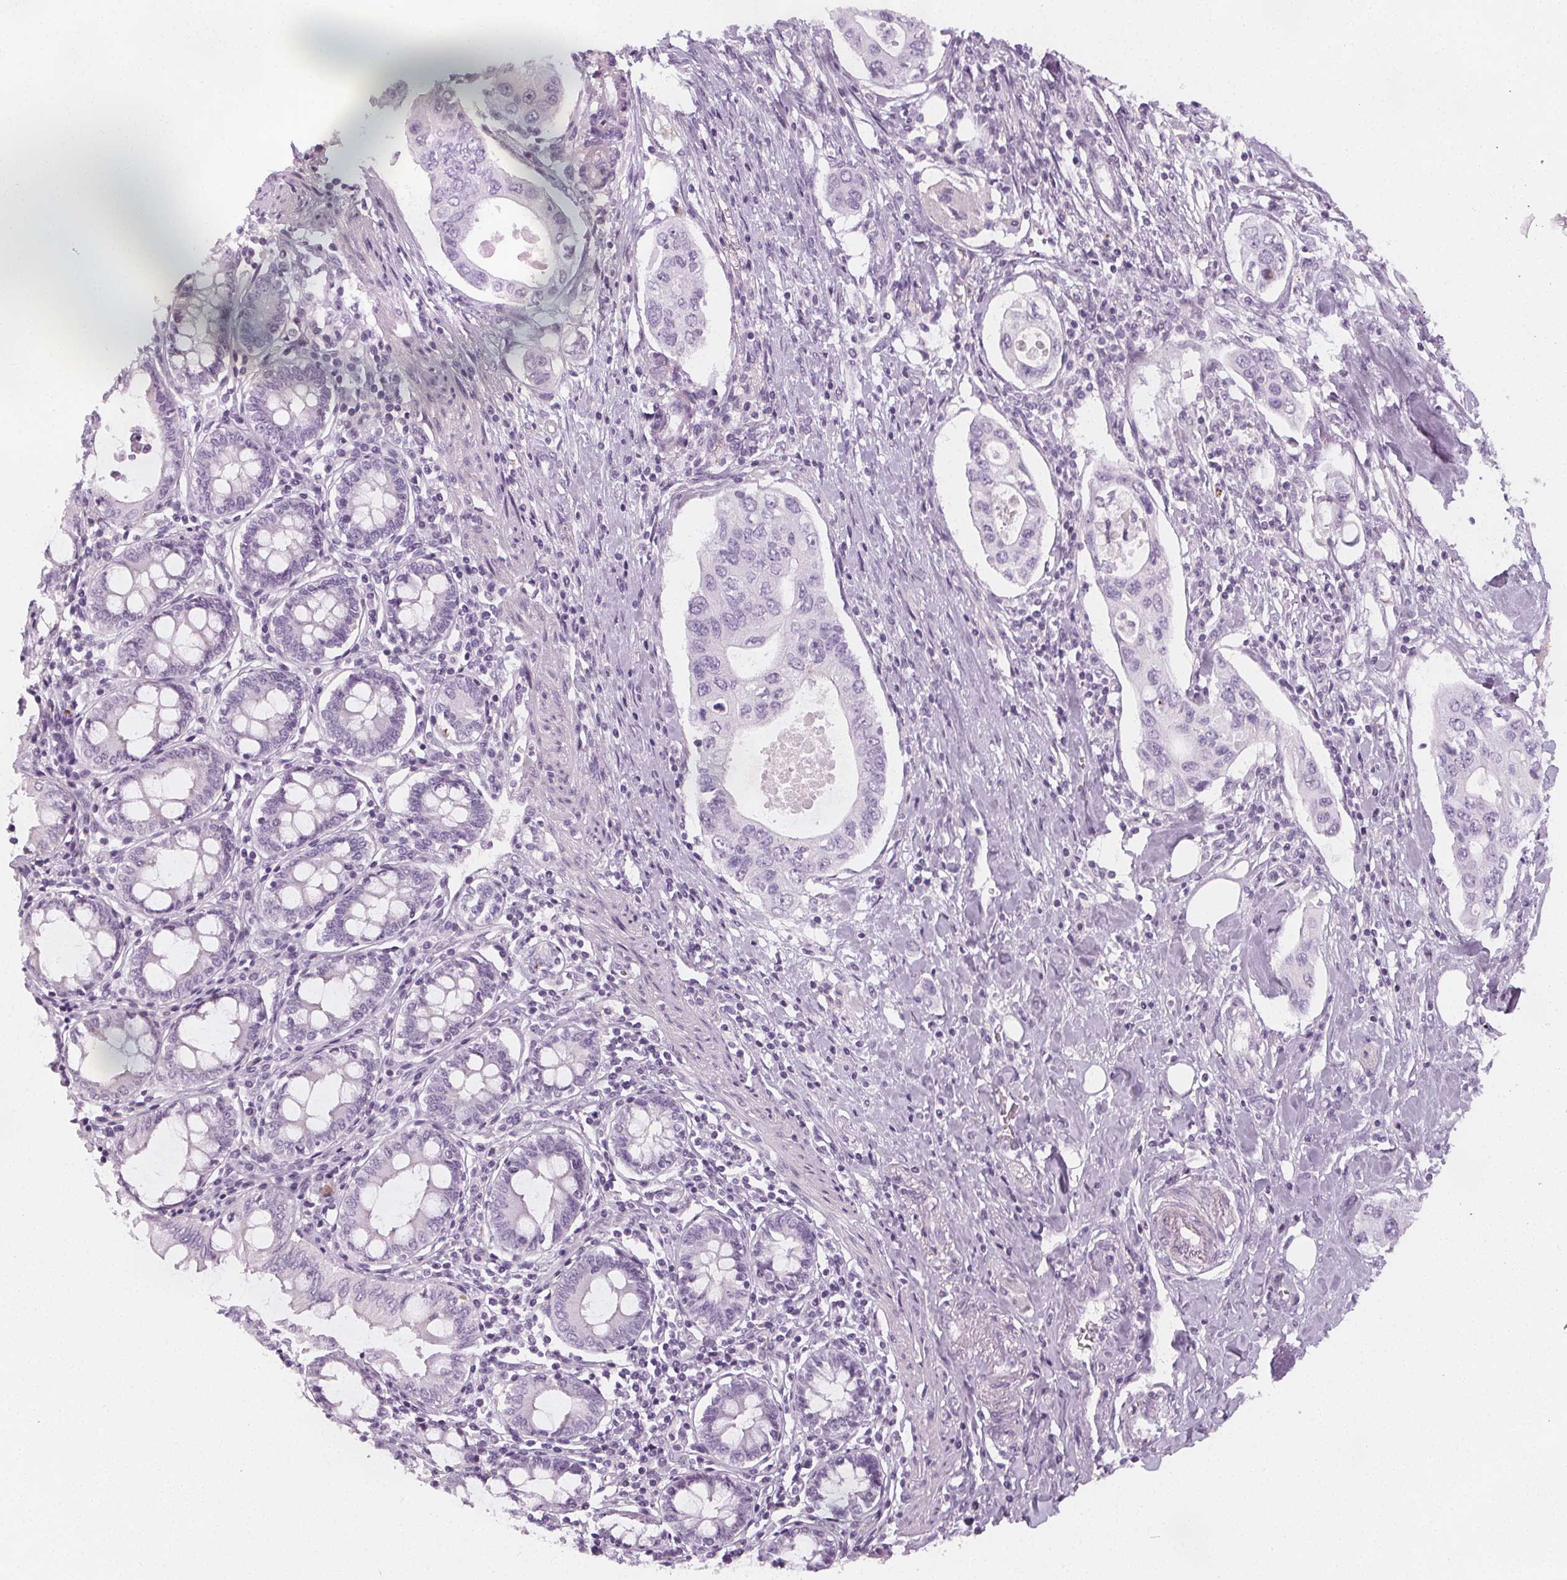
{"staining": {"intensity": "negative", "quantity": "none", "location": "none"}, "tissue": "pancreatic cancer", "cell_type": "Tumor cells", "image_type": "cancer", "snomed": [{"axis": "morphology", "description": "Adenocarcinoma, NOS"}, {"axis": "topography", "description": "Pancreas"}], "caption": "IHC histopathology image of neoplastic tissue: pancreatic adenocarcinoma stained with DAB (3,3'-diaminobenzidine) shows no significant protein positivity in tumor cells. Nuclei are stained in blue.", "gene": "SLC5A12", "patient": {"sex": "female", "age": 63}}